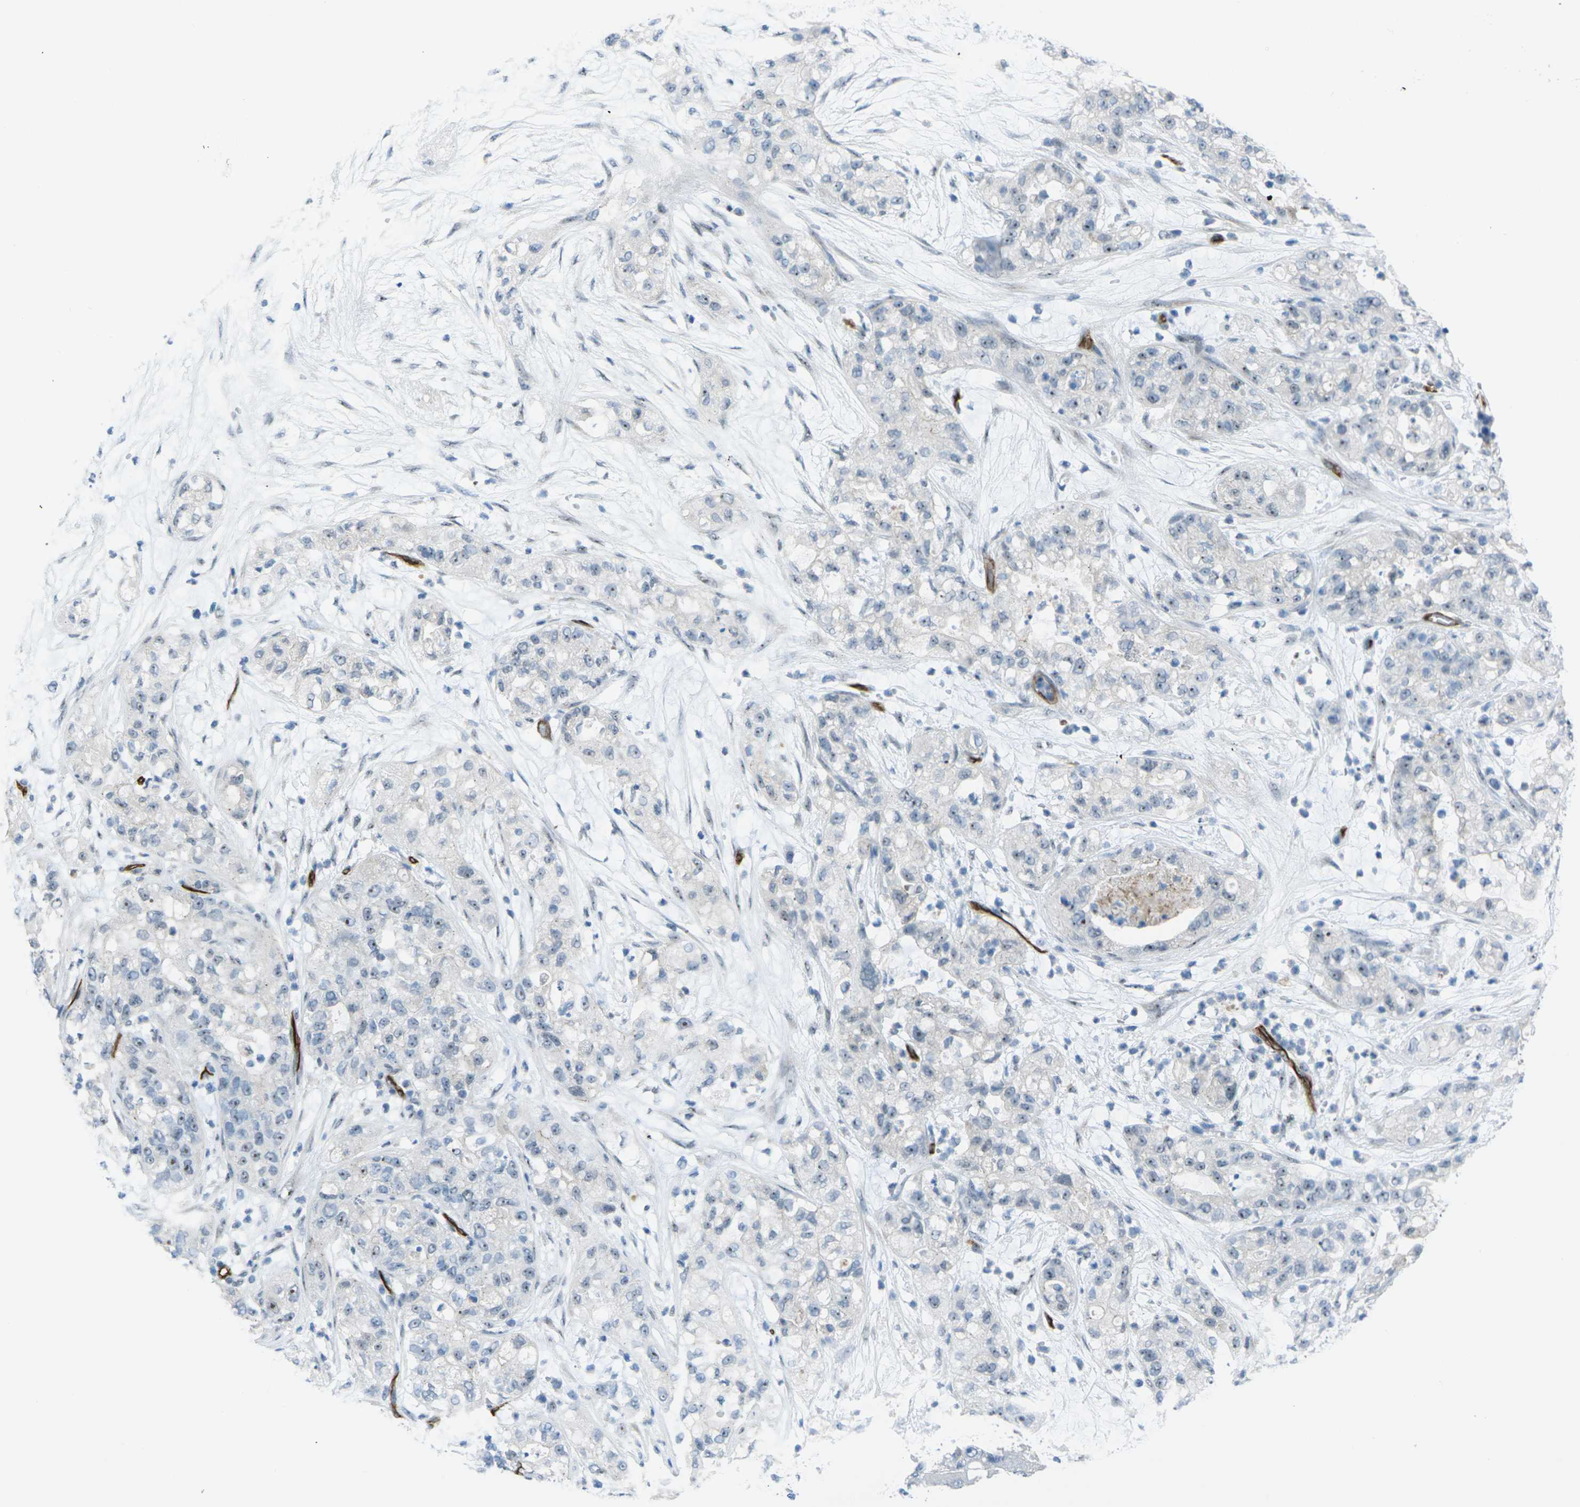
{"staining": {"intensity": "weak", "quantity": "25%-75%", "location": "nuclear"}, "tissue": "pancreatic cancer", "cell_type": "Tumor cells", "image_type": "cancer", "snomed": [{"axis": "morphology", "description": "Adenocarcinoma, NOS"}, {"axis": "topography", "description": "Pancreas"}], "caption": "Weak nuclear positivity for a protein is identified in approximately 25%-75% of tumor cells of adenocarcinoma (pancreatic) using immunohistochemistry.", "gene": "HSPA12B", "patient": {"sex": "female", "age": 78}}